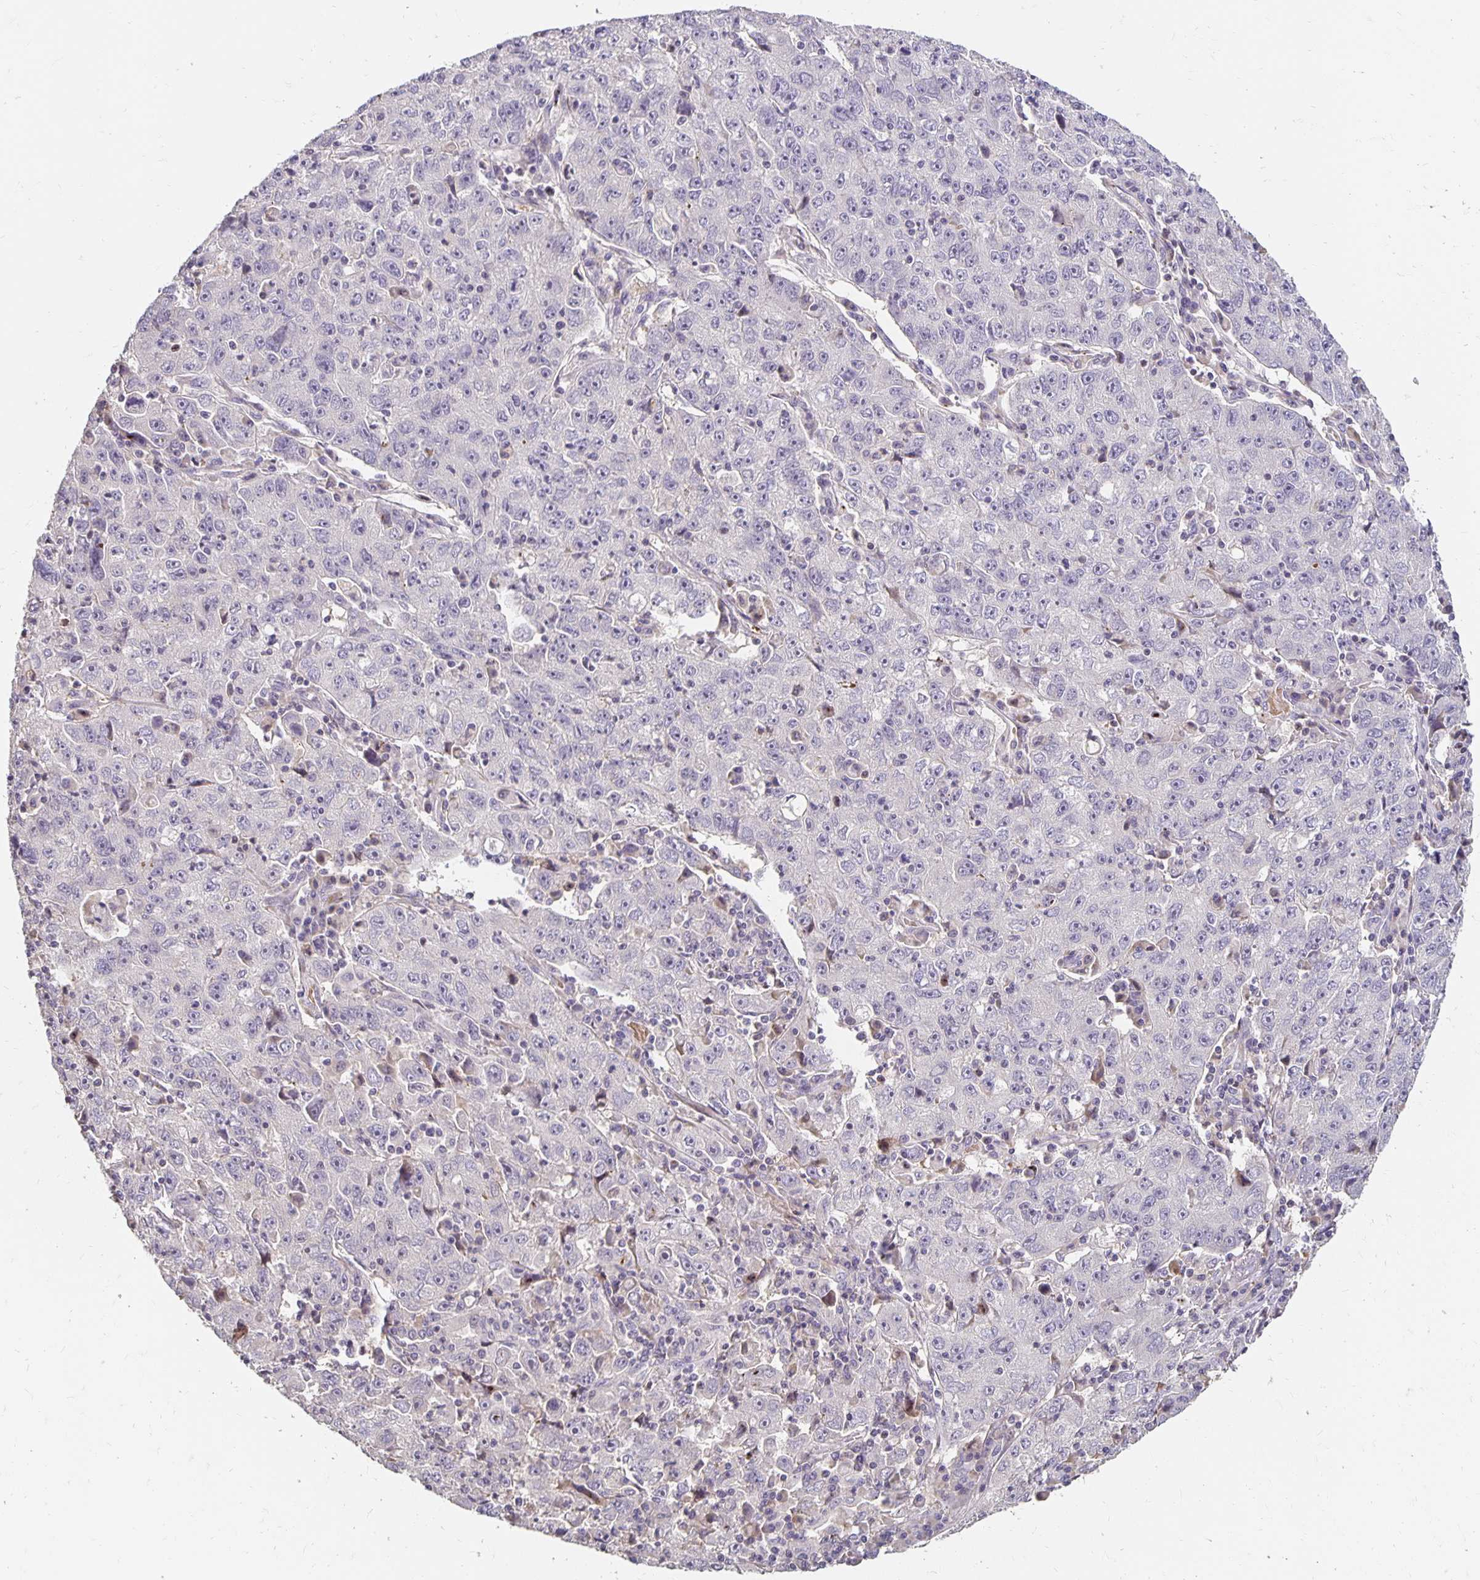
{"staining": {"intensity": "negative", "quantity": "none", "location": "none"}, "tissue": "lung cancer", "cell_type": "Tumor cells", "image_type": "cancer", "snomed": [{"axis": "morphology", "description": "Normal morphology"}, {"axis": "morphology", "description": "Adenocarcinoma, NOS"}, {"axis": "topography", "description": "Lymph node"}, {"axis": "topography", "description": "Lung"}], "caption": "DAB immunohistochemical staining of lung cancer (adenocarcinoma) reveals no significant staining in tumor cells.", "gene": "CST6", "patient": {"sex": "female", "age": 57}}